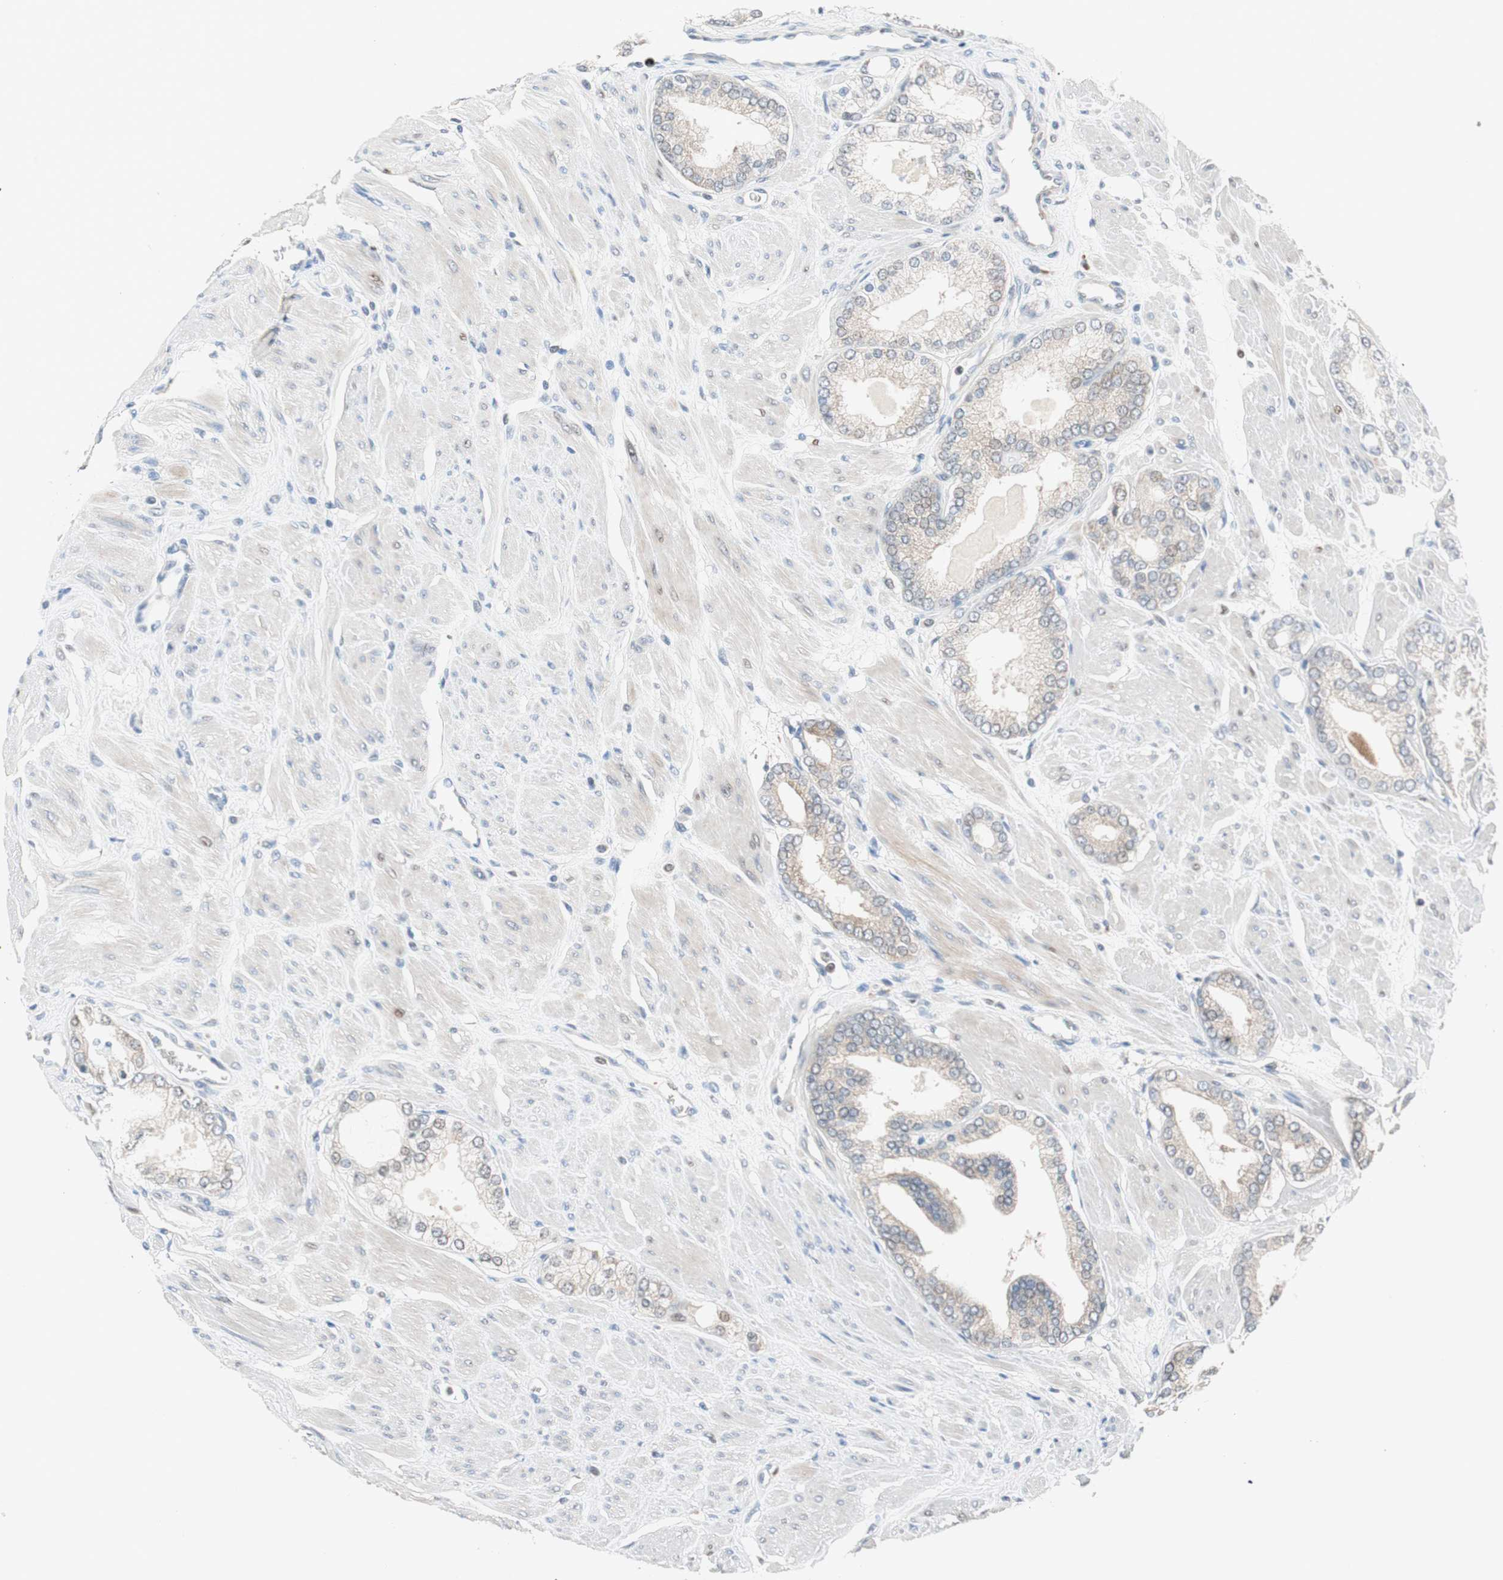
{"staining": {"intensity": "weak", "quantity": "25%-75%", "location": "cytoplasmic/membranous"}, "tissue": "prostate cancer", "cell_type": "Tumor cells", "image_type": "cancer", "snomed": [{"axis": "morphology", "description": "Adenocarcinoma, High grade"}, {"axis": "topography", "description": "Prostate"}], "caption": "Tumor cells display low levels of weak cytoplasmic/membranous positivity in about 25%-75% of cells in human high-grade adenocarcinoma (prostate).", "gene": "PCK1", "patient": {"sex": "male", "age": 61}}